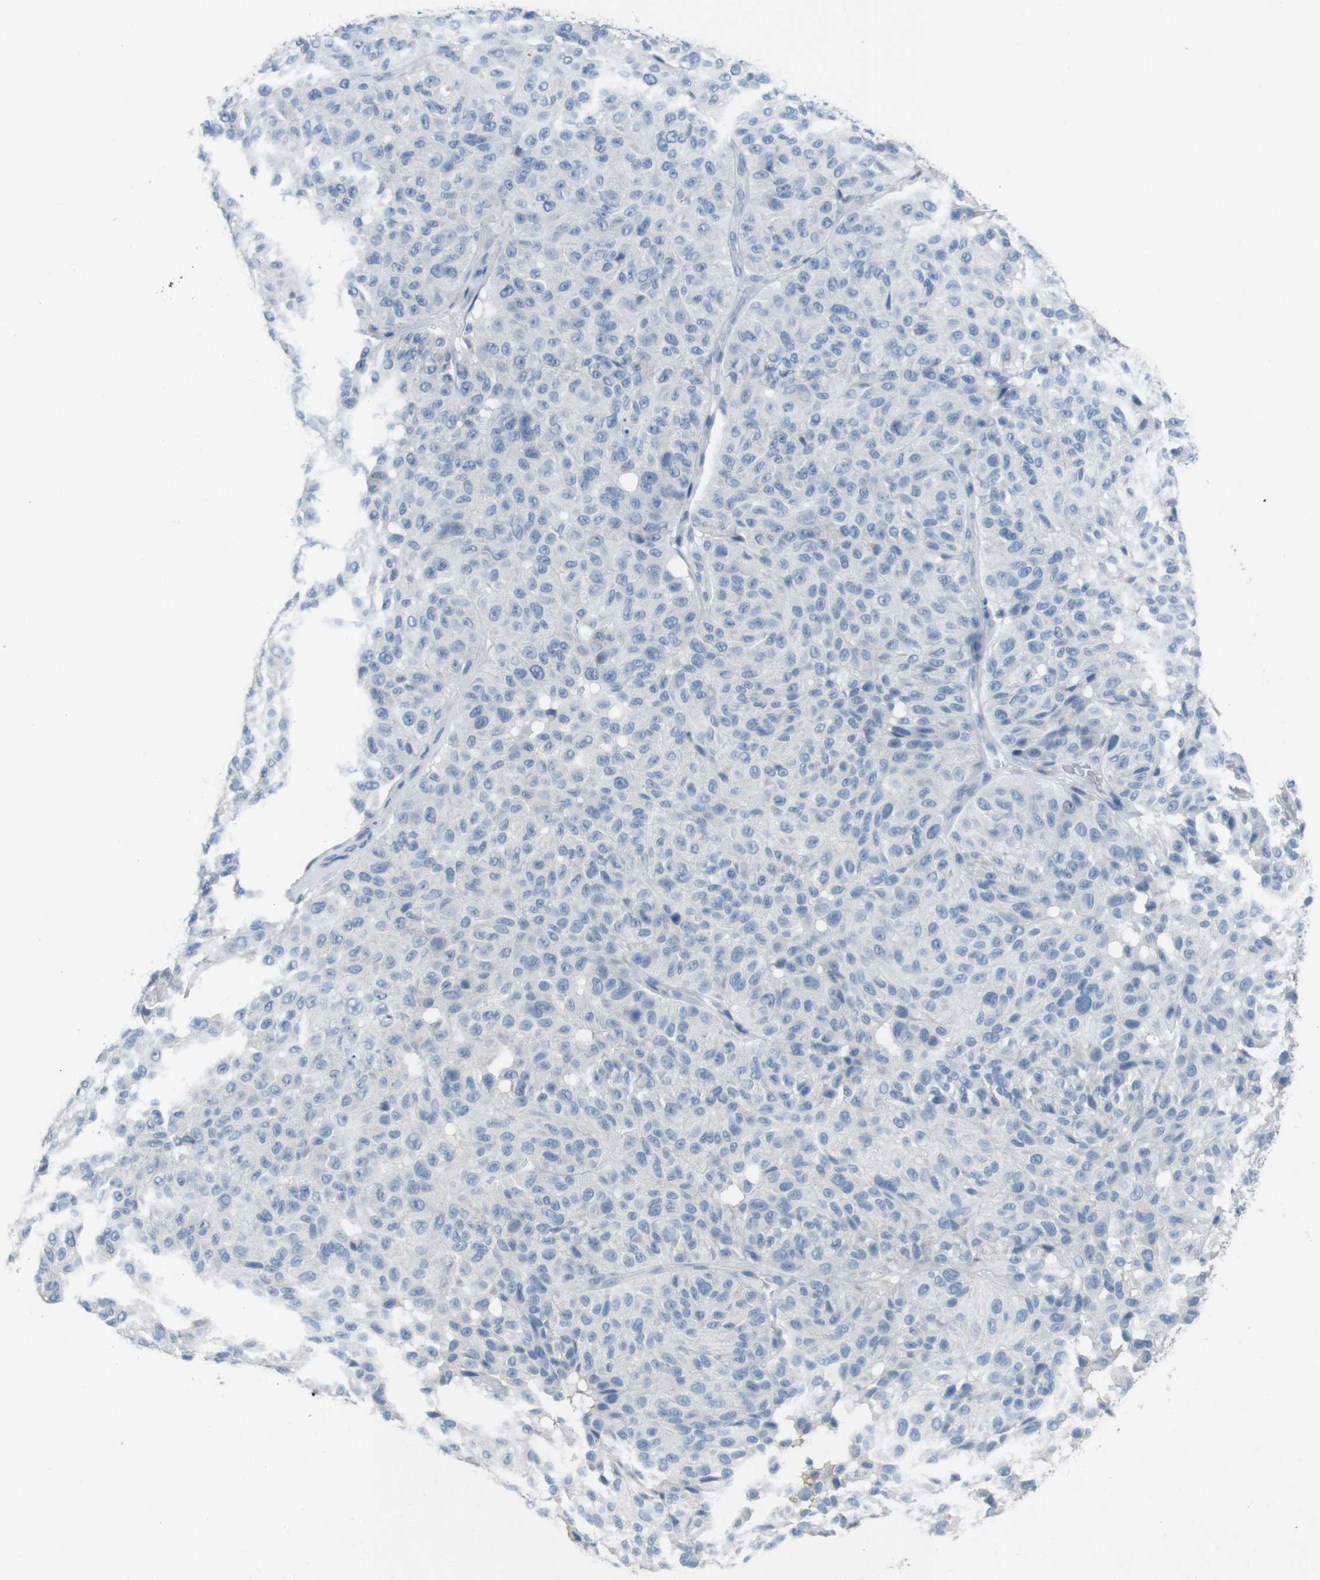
{"staining": {"intensity": "negative", "quantity": "none", "location": "none"}, "tissue": "melanoma", "cell_type": "Tumor cells", "image_type": "cancer", "snomed": [{"axis": "morphology", "description": "Malignant melanoma, NOS"}, {"axis": "topography", "description": "Skin"}], "caption": "Immunohistochemistry (IHC) micrograph of neoplastic tissue: human malignant melanoma stained with DAB (3,3'-diaminobenzidine) shows no significant protein staining in tumor cells.", "gene": "SLC2A8", "patient": {"sex": "female", "age": 46}}